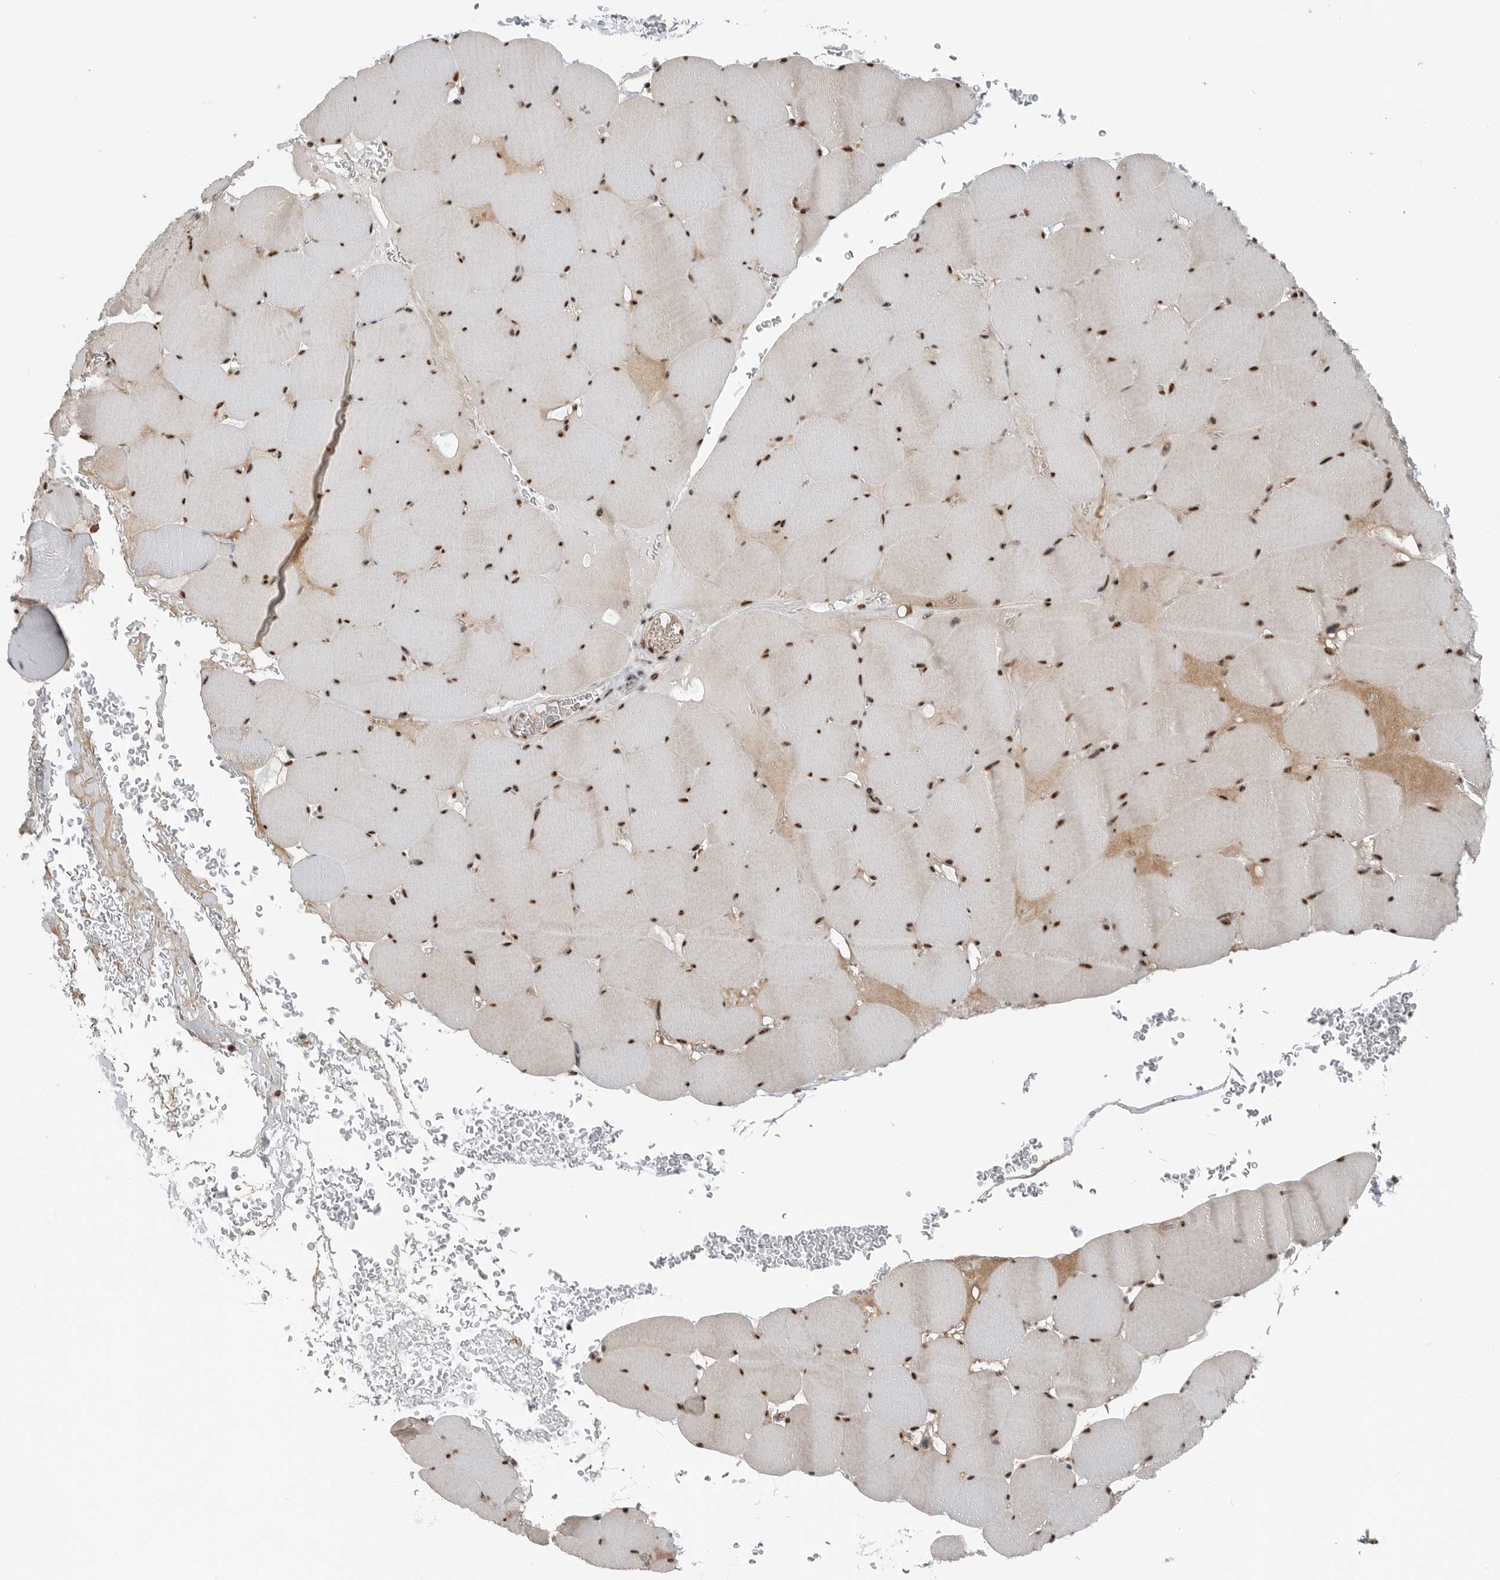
{"staining": {"intensity": "strong", "quantity": ">75%", "location": "nuclear"}, "tissue": "skeletal muscle", "cell_type": "Myocytes", "image_type": "normal", "snomed": [{"axis": "morphology", "description": "Normal tissue, NOS"}, {"axis": "topography", "description": "Skeletal muscle"}], "caption": "High-power microscopy captured an immunohistochemistry (IHC) photomicrograph of normal skeletal muscle, revealing strong nuclear expression in approximately >75% of myocytes. The protein of interest is stained brown, and the nuclei are stained in blue (DAB IHC with brightfield microscopy, high magnification).", "gene": "BLZF1", "patient": {"sex": "male", "age": 62}}